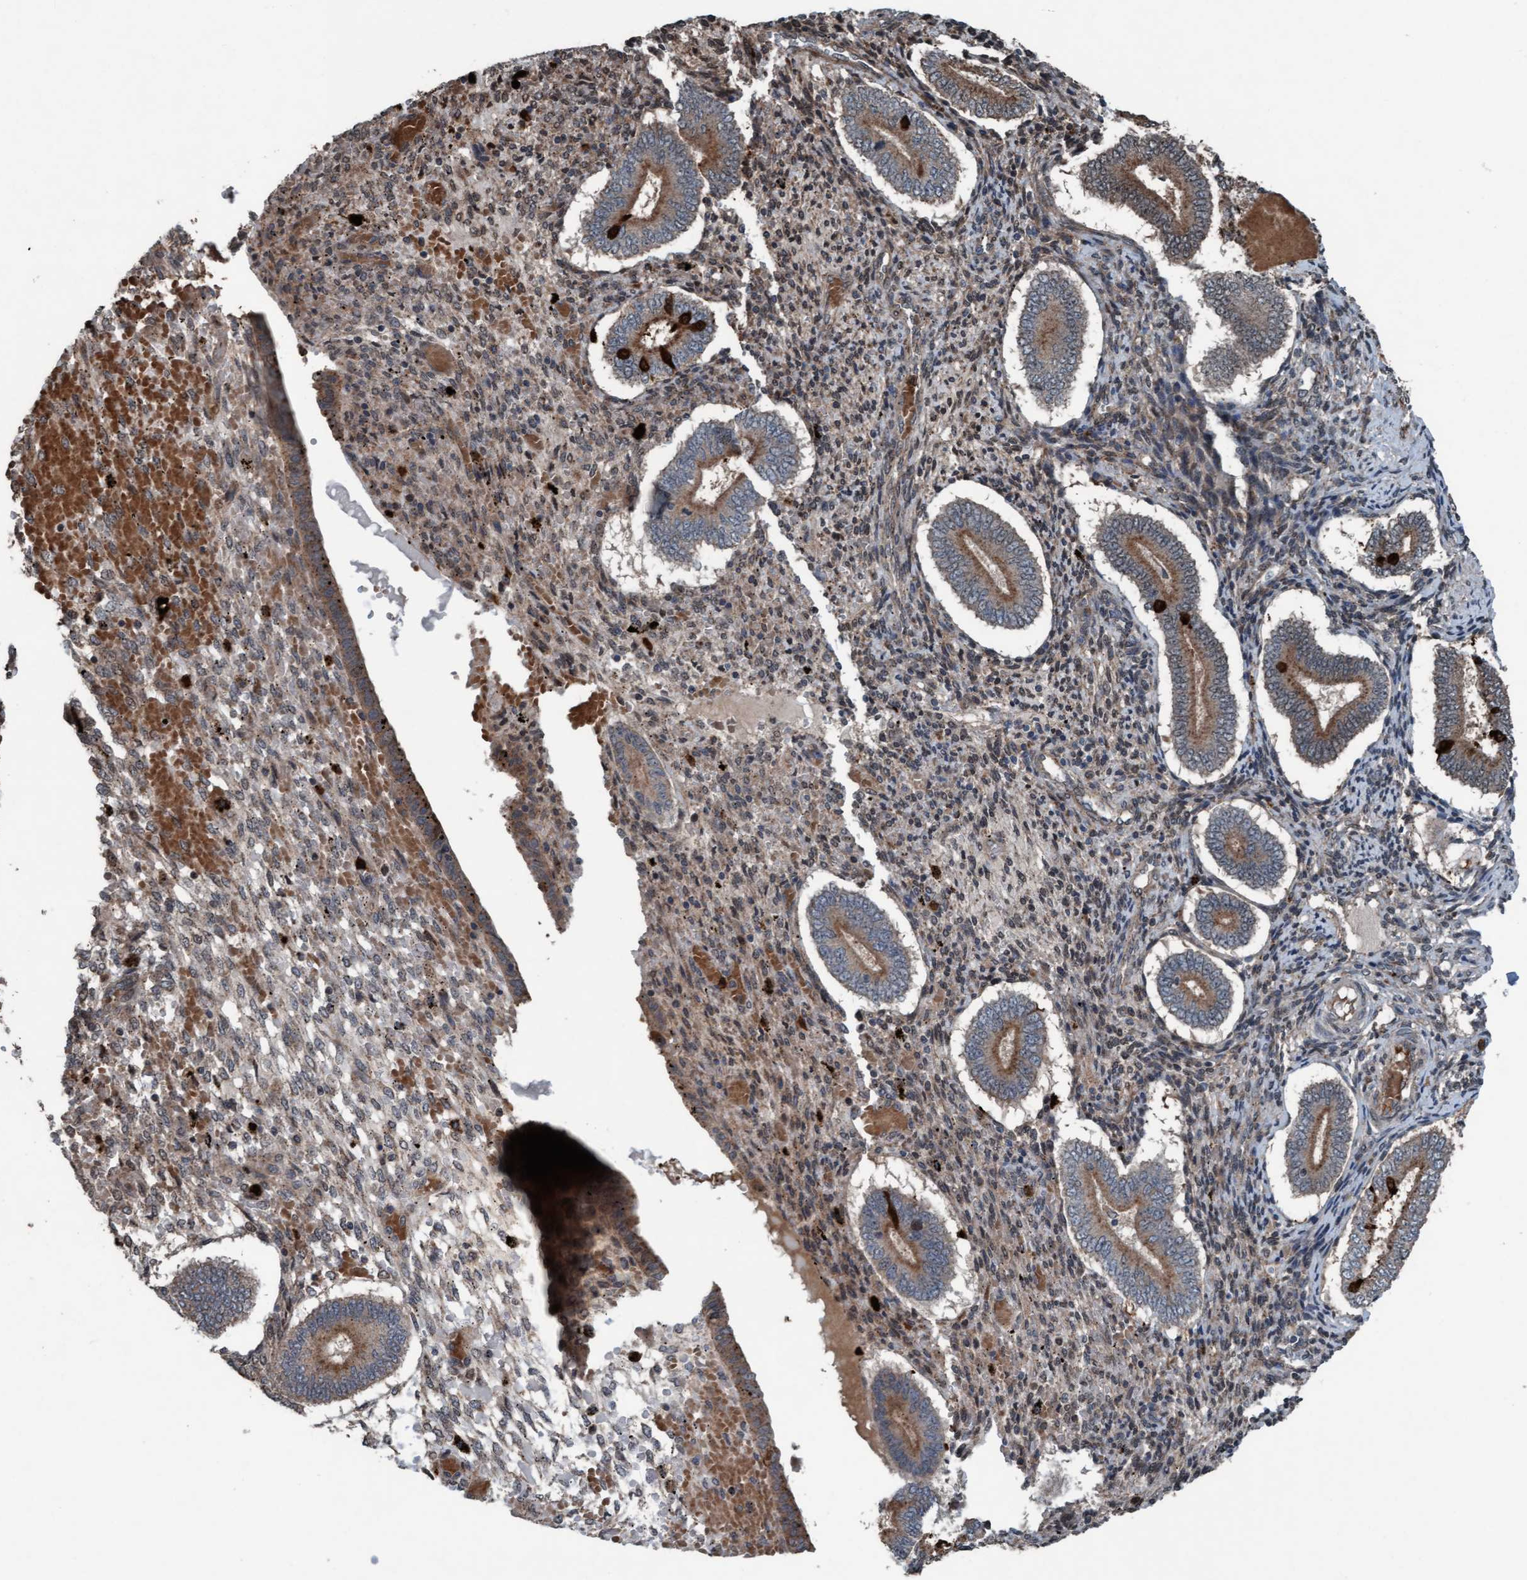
{"staining": {"intensity": "weak", "quantity": "<25%", "location": "cytoplasmic/membranous"}, "tissue": "endometrium", "cell_type": "Cells in endometrial stroma", "image_type": "normal", "snomed": [{"axis": "morphology", "description": "Normal tissue, NOS"}, {"axis": "topography", "description": "Endometrium"}], "caption": "Immunohistochemical staining of benign human endometrium shows no significant staining in cells in endometrial stroma. (Immunohistochemistry, brightfield microscopy, high magnification).", "gene": "PLXNB2", "patient": {"sex": "female", "age": 42}}